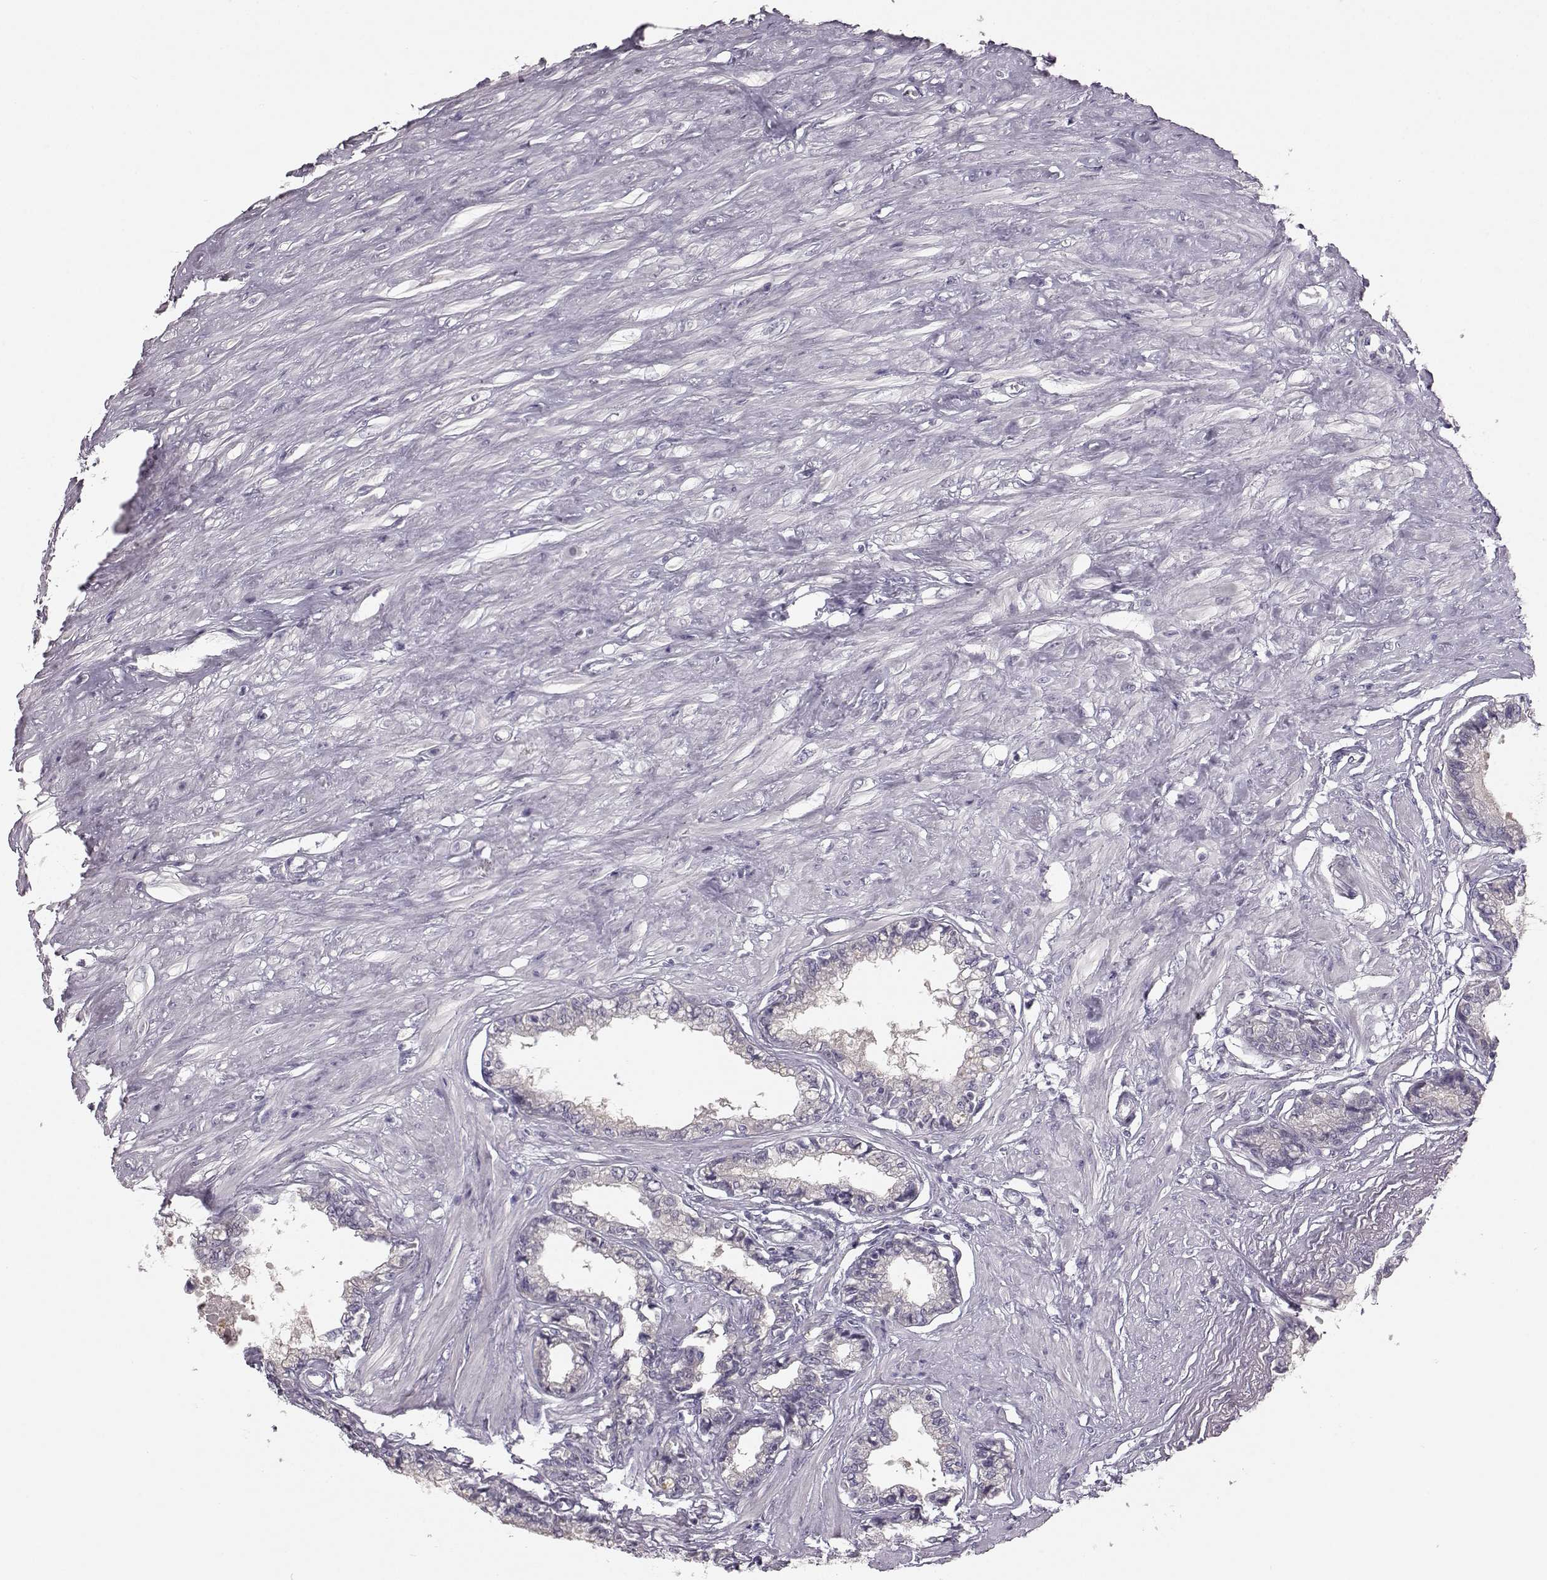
{"staining": {"intensity": "negative", "quantity": "none", "location": "none"}, "tissue": "seminal vesicle", "cell_type": "Glandular cells", "image_type": "normal", "snomed": [{"axis": "morphology", "description": "Normal tissue, NOS"}, {"axis": "morphology", "description": "Urothelial carcinoma, NOS"}, {"axis": "topography", "description": "Urinary bladder"}, {"axis": "topography", "description": "Seminal veicle"}], "caption": "This is an immunohistochemistry histopathology image of normal seminal vesicle. There is no expression in glandular cells.", "gene": "BFSP2", "patient": {"sex": "male", "age": 76}}